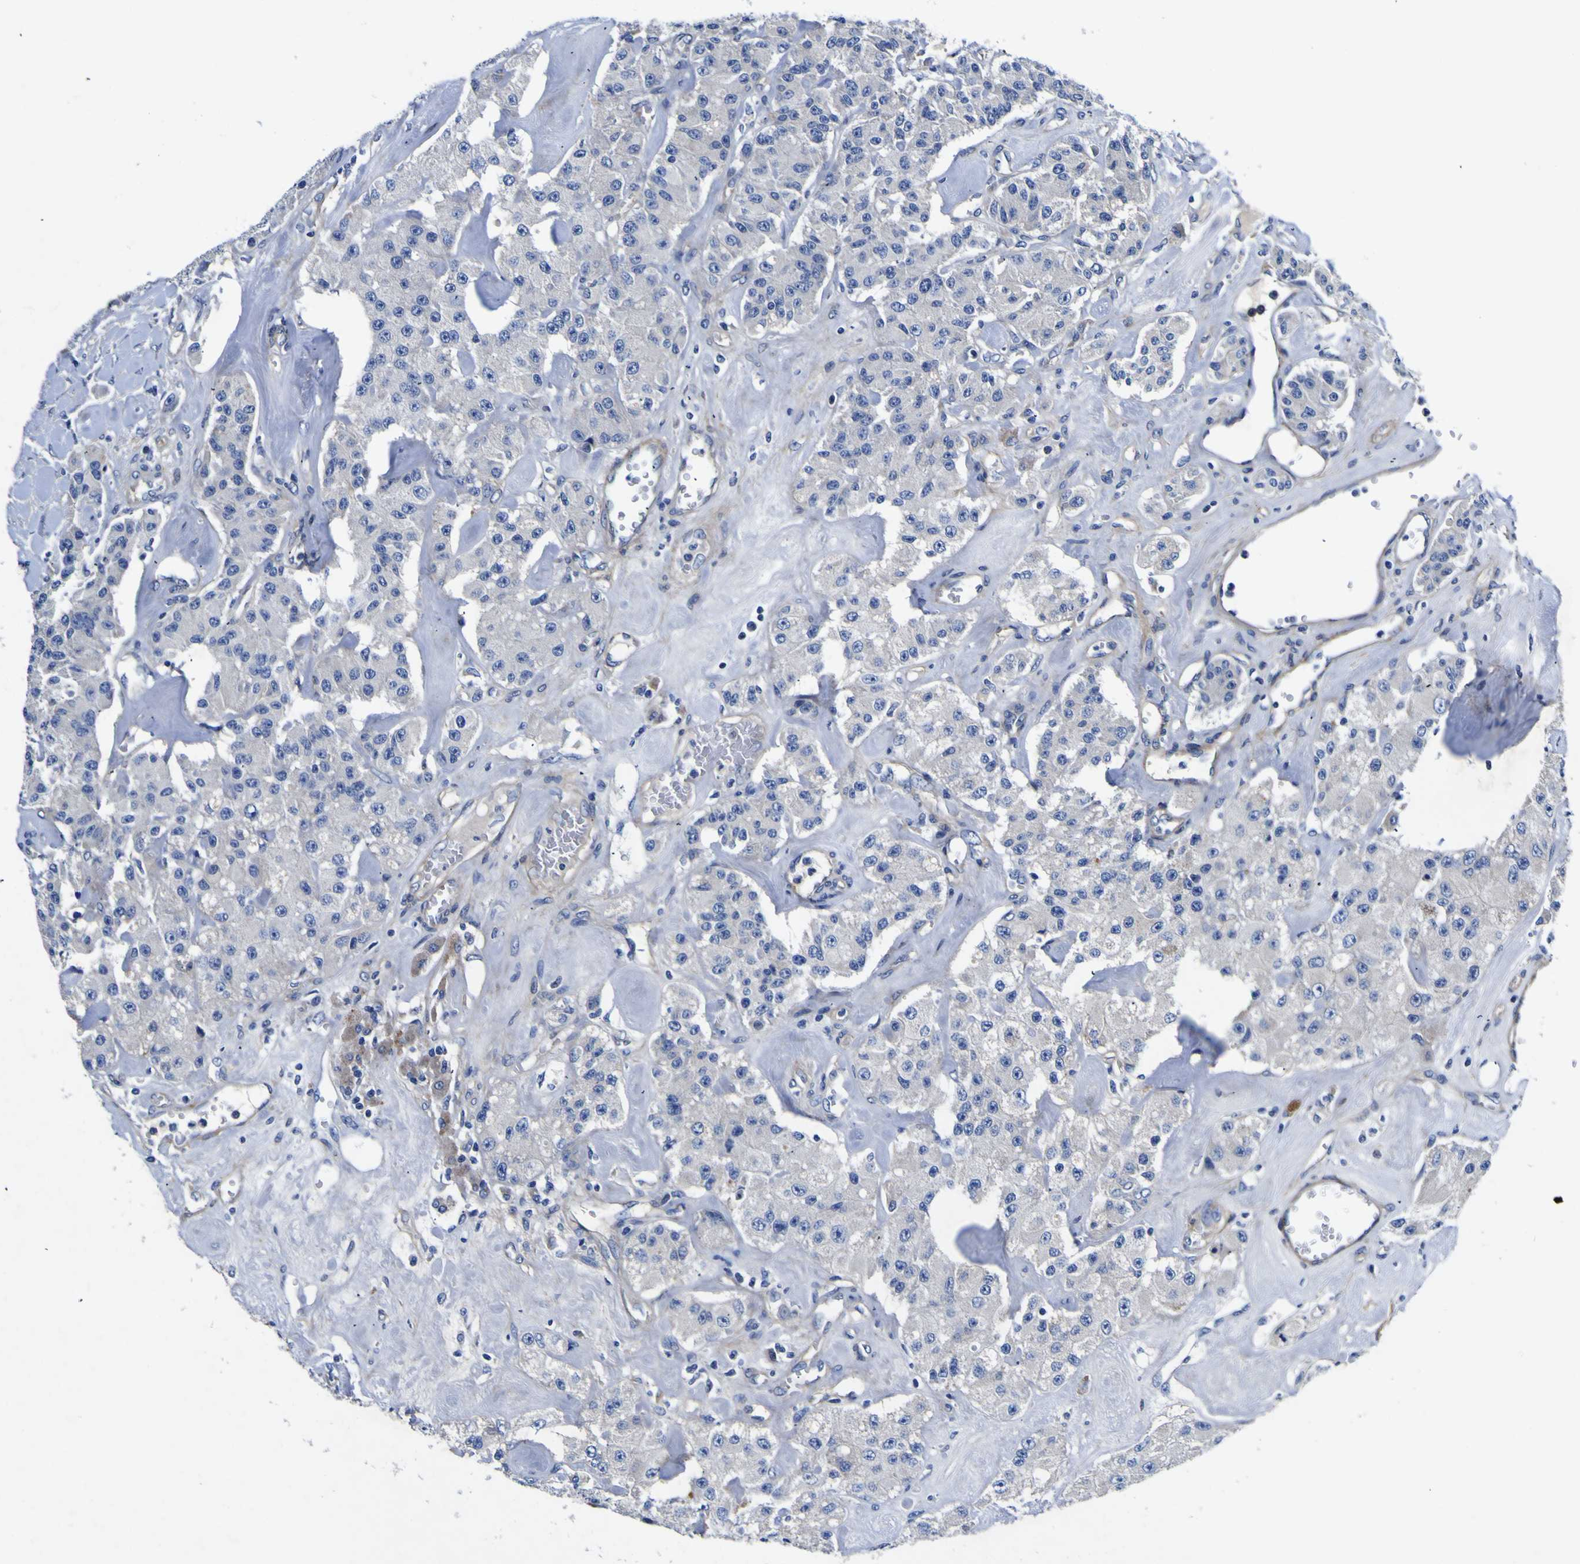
{"staining": {"intensity": "negative", "quantity": "none", "location": "none"}, "tissue": "carcinoid", "cell_type": "Tumor cells", "image_type": "cancer", "snomed": [{"axis": "morphology", "description": "Carcinoid, malignant, NOS"}, {"axis": "topography", "description": "Pancreas"}], "caption": "Protein analysis of malignant carcinoid reveals no significant expression in tumor cells.", "gene": "VASN", "patient": {"sex": "male", "age": 41}}